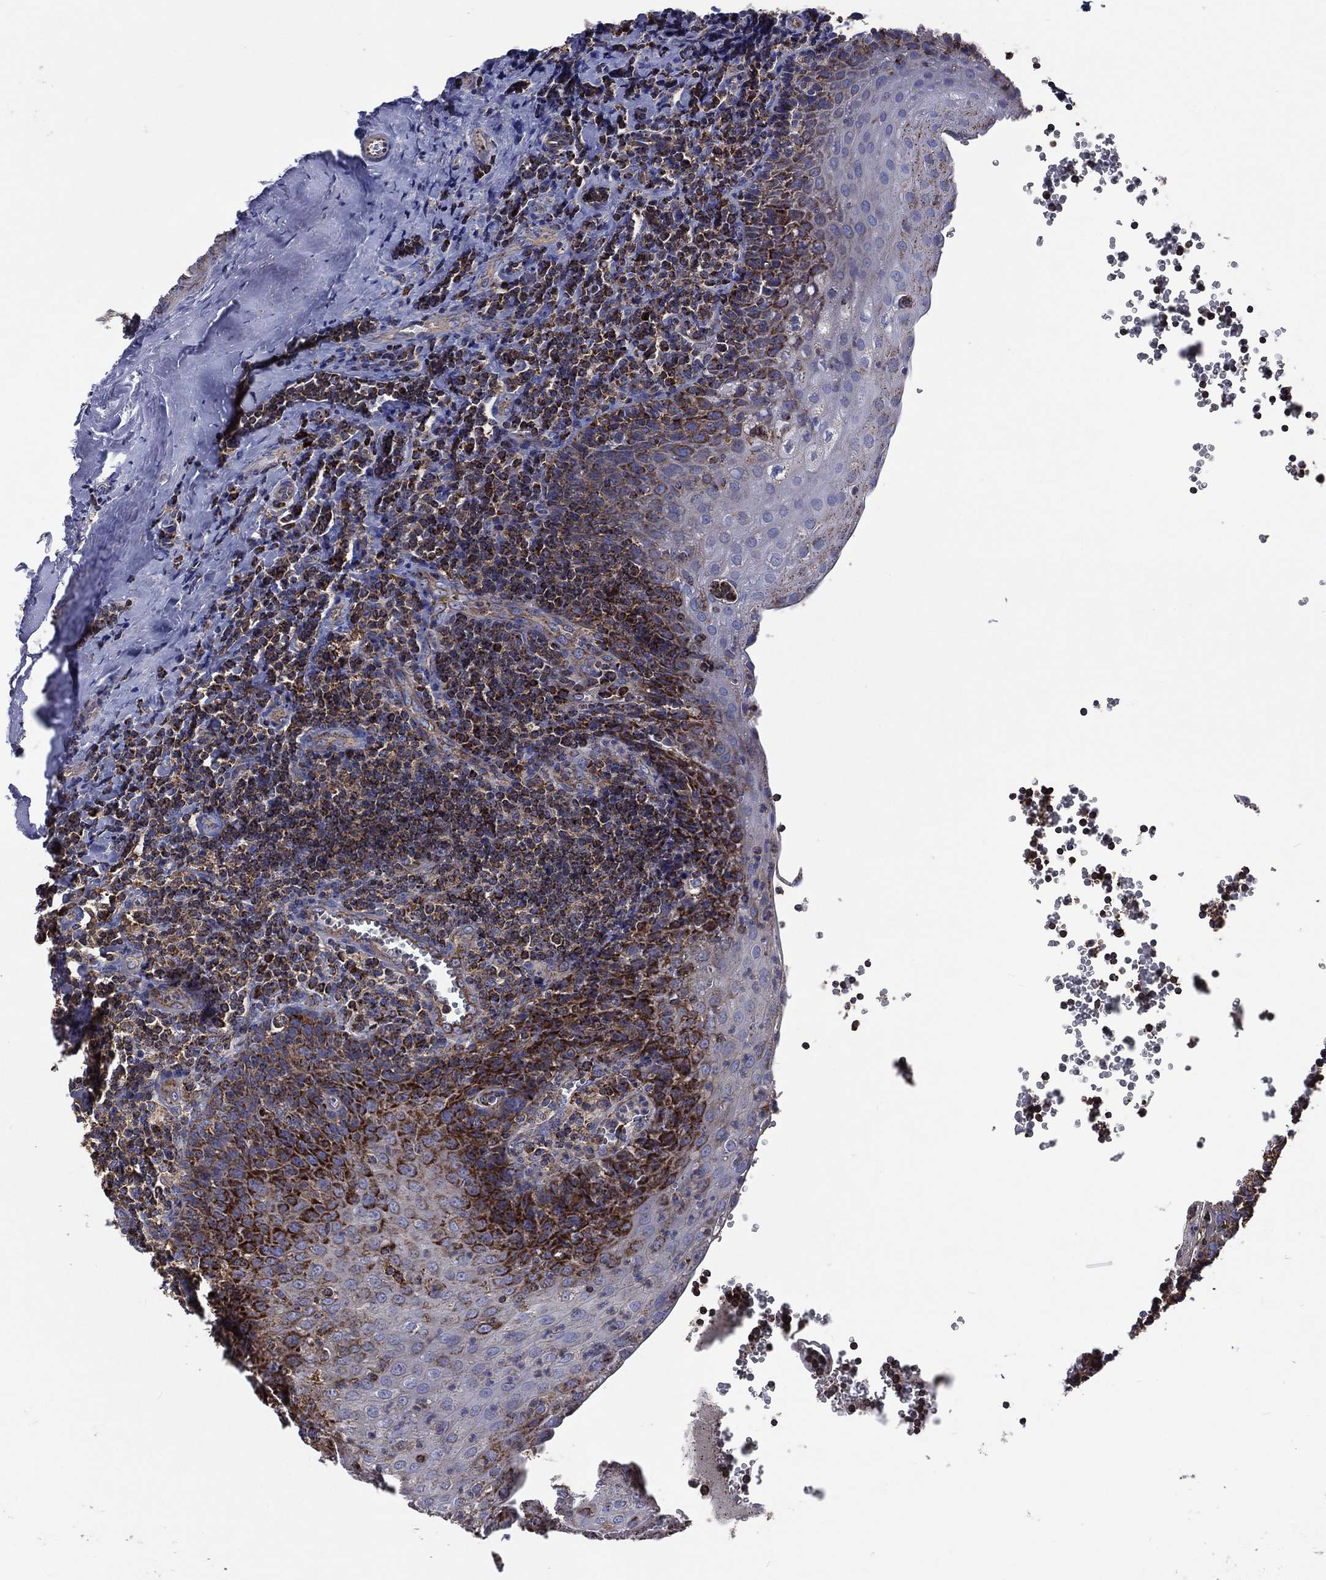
{"staining": {"intensity": "strong", "quantity": "25%-75%", "location": "cytoplasmic/membranous"}, "tissue": "tonsil", "cell_type": "Germinal center cells", "image_type": "normal", "snomed": [{"axis": "morphology", "description": "Normal tissue, NOS"}, {"axis": "morphology", "description": "Inflammation, NOS"}, {"axis": "topography", "description": "Tonsil"}], "caption": "A photomicrograph showing strong cytoplasmic/membranous positivity in approximately 25%-75% of germinal center cells in benign tonsil, as visualized by brown immunohistochemical staining.", "gene": "ANKRD37", "patient": {"sex": "female", "age": 31}}